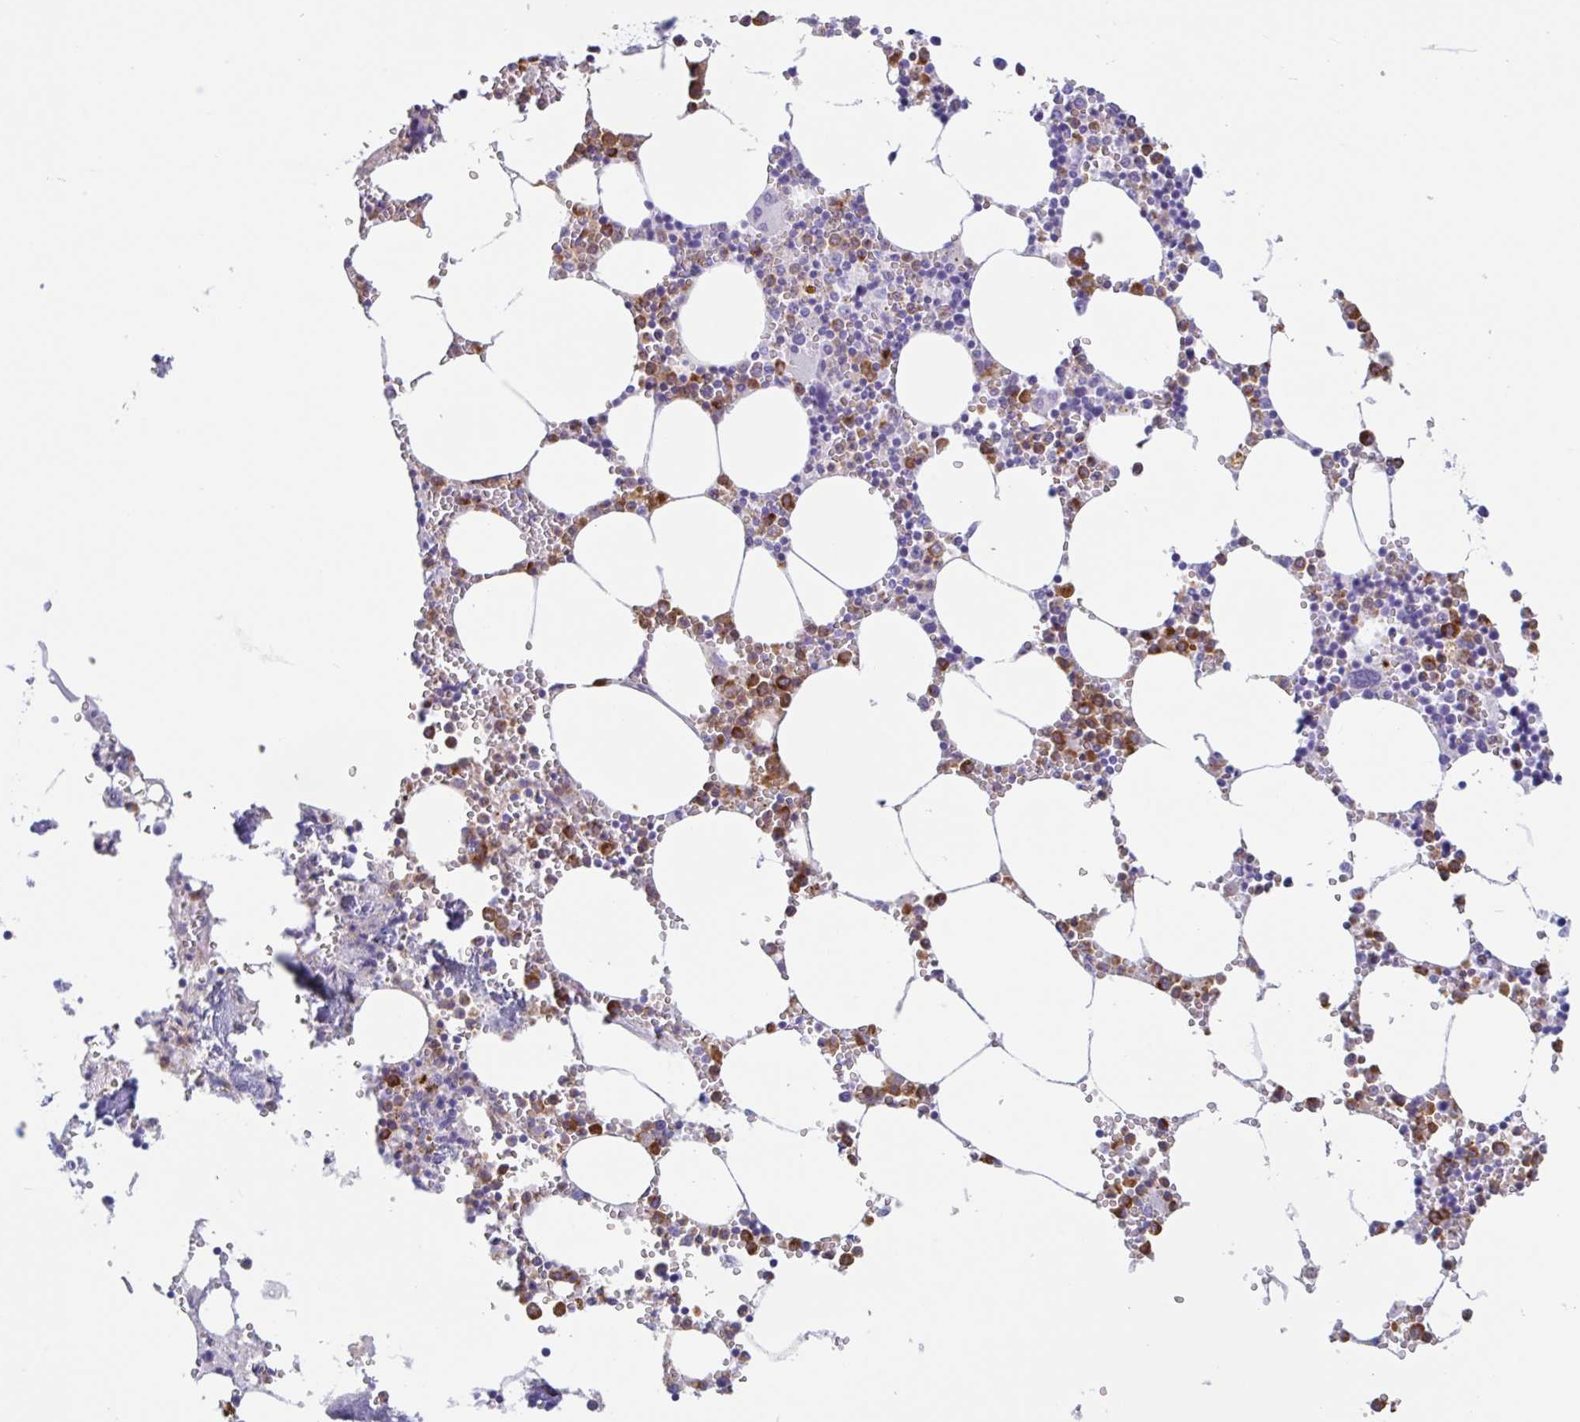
{"staining": {"intensity": "strong", "quantity": "25%-75%", "location": "cytoplasmic/membranous"}, "tissue": "bone marrow", "cell_type": "Hematopoietic cells", "image_type": "normal", "snomed": [{"axis": "morphology", "description": "Normal tissue, NOS"}, {"axis": "topography", "description": "Bone marrow"}], "caption": "Immunohistochemistry histopathology image of unremarkable human bone marrow stained for a protein (brown), which shows high levels of strong cytoplasmic/membranous positivity in approximately 25%-75% of hematopoietic cells.", "gene": "DTWD2", "patient": {"sex": "male", "age": 54}}